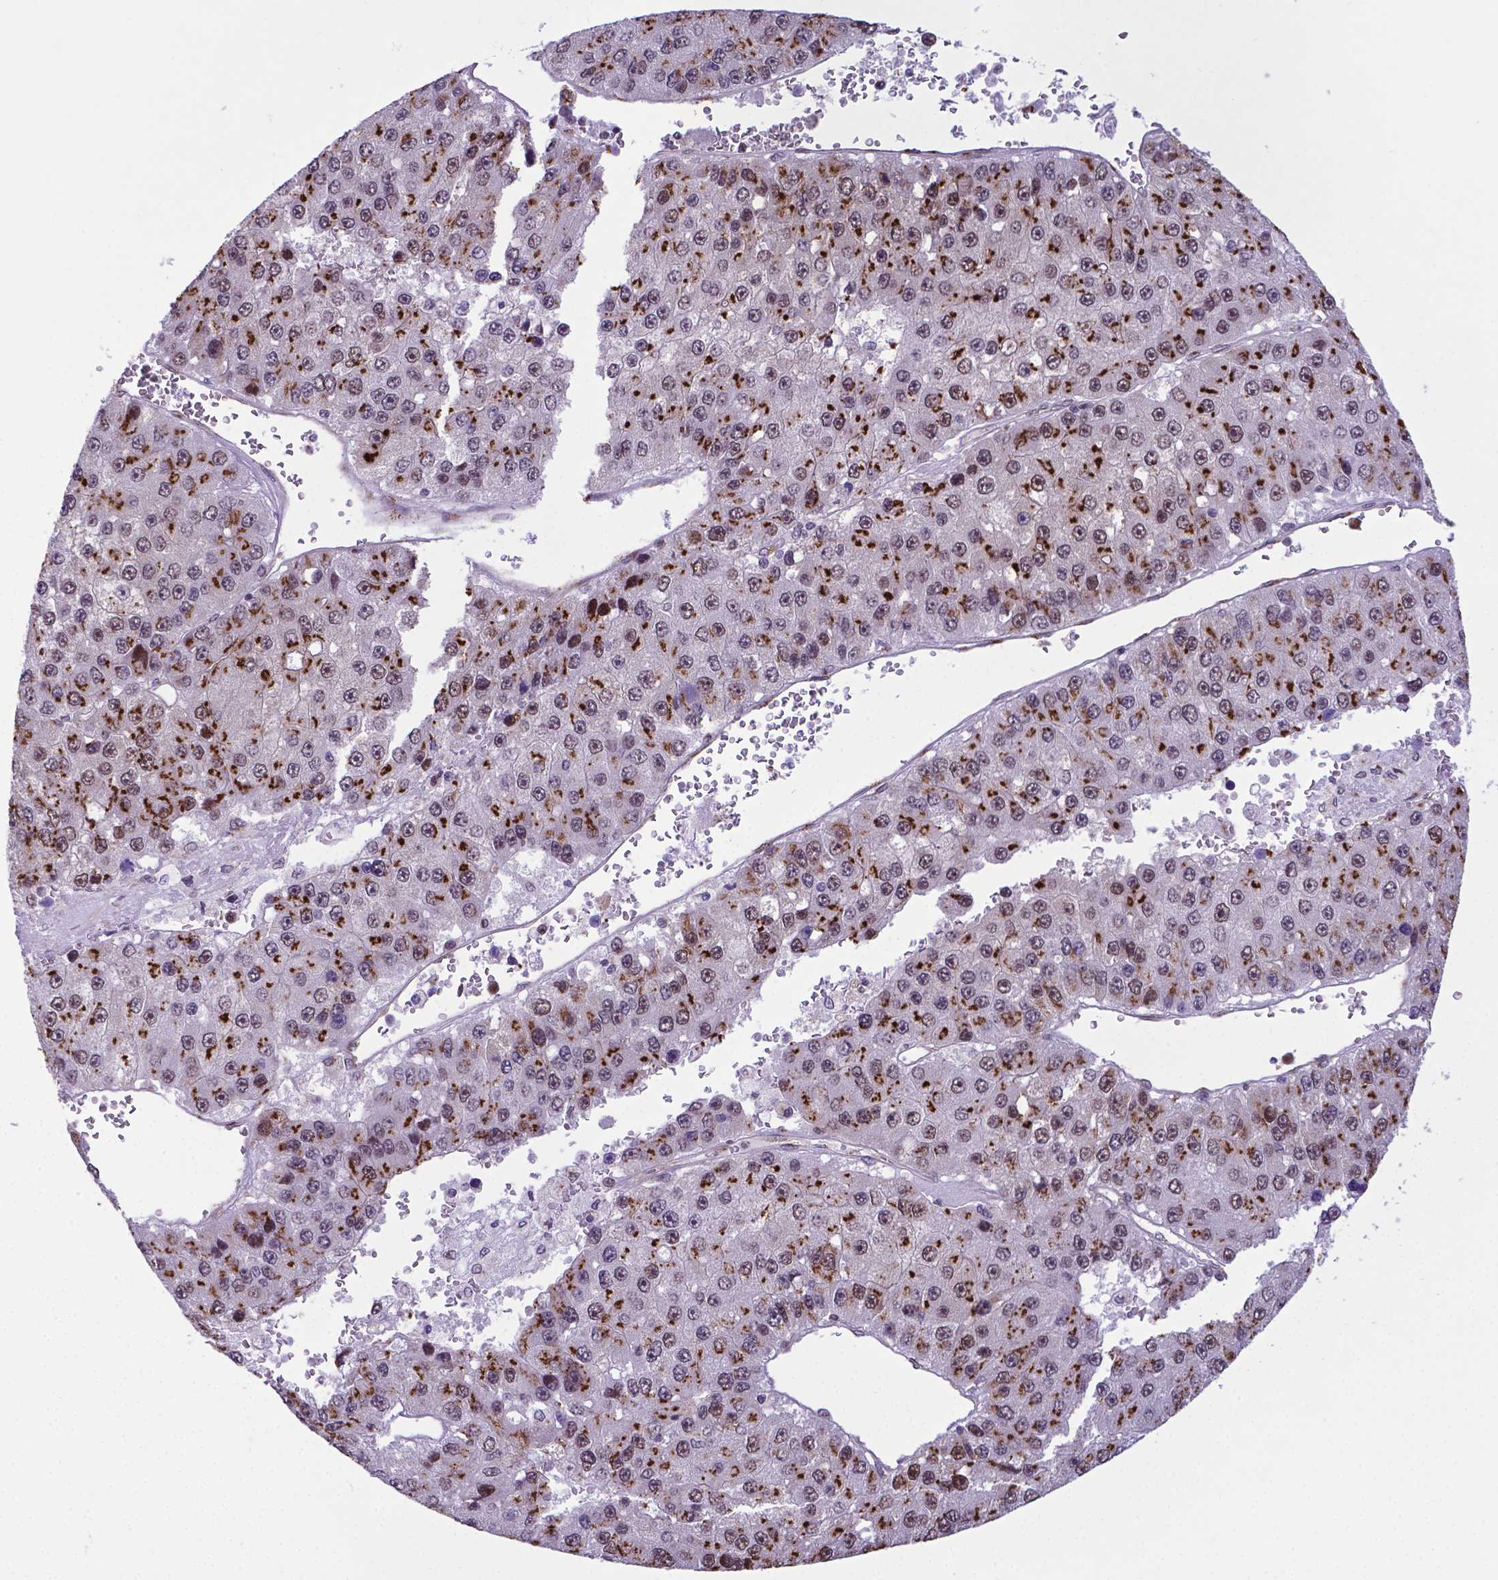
{"staining": {"intensity": "moderate", "quantity": "25%-75%", "location": "cytoplasmic/membranous"}, "tissue": "liver cancer", "cell_type": "Tumor cells", "image_type": "cancer", "snomed": [{"axis": "morphology", "description": "Carcinoma, Hepatocellular, NOS"}, {"axis": "topography", "description": "Liver"}], "caption": "Immunohistochemical staining of liver hepatocellular carcinoma reveals moderate cytoplasmic/membranous protein staining in approximately 25%-75% of tumor cells.", "gene": "MRPL10", "patient": {"sex": "female", "age": 73}}